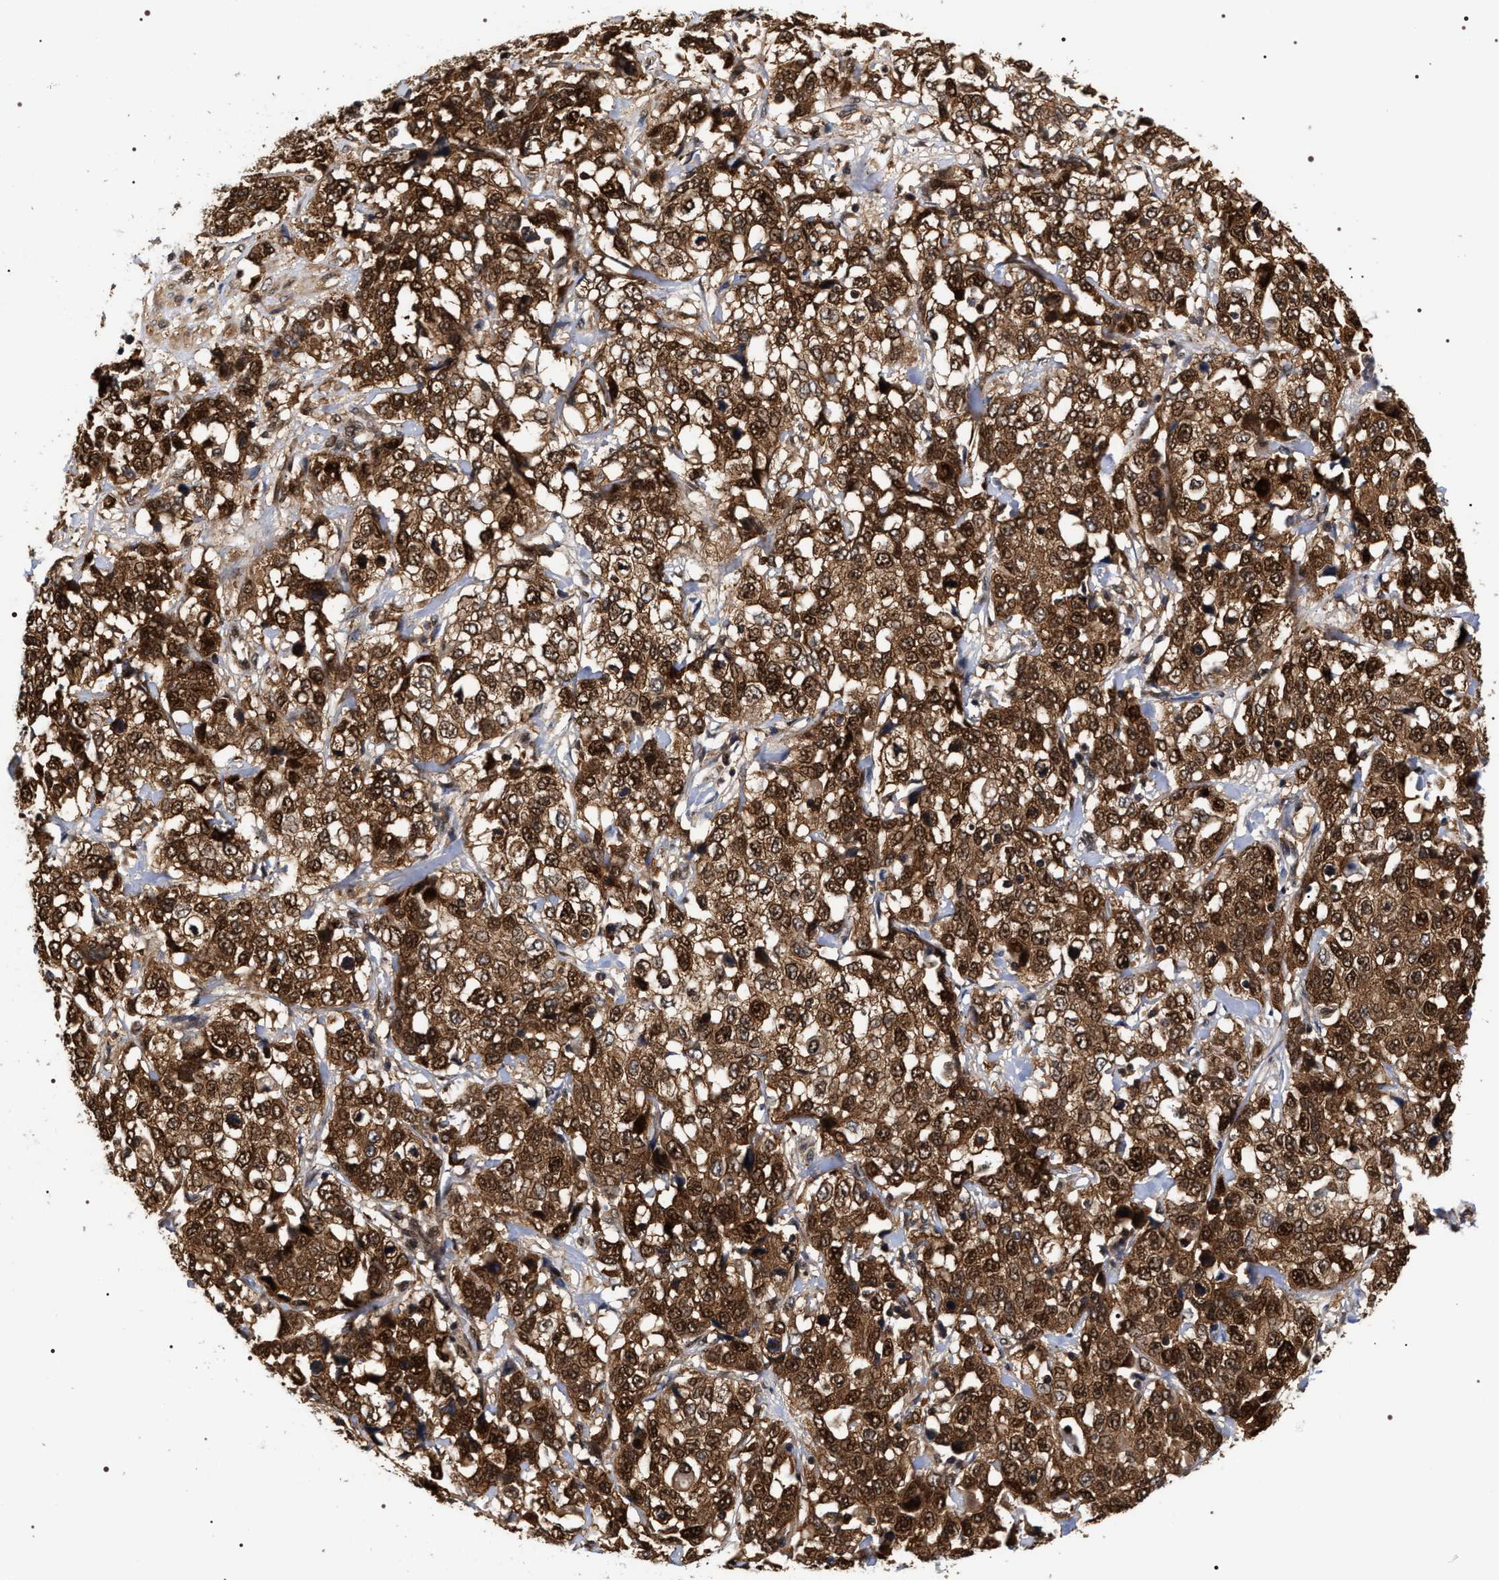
{"staining": {"intensity": "strong", "quantity": ">75%", "location": "cytoplasmic/membranous,nuclear"}, "tissue": "stomach cancer", "cell_type": "Tumor cells", "image_type": "cancer", "snomed": [{"axis": "morphology", "description": "Normal tissue, NOS"}, {"axis": "morphology", "description": "Adenocarcinoma, NOS"}, {"axis": "topography", "description": "Stomach"}], "caption": "Human adenocarcinoma (stomach) stained with a protein marker demonstrates strong staining in tumor cells.", "gene": "BAG6", "patient": {"sex": "male", "age": 48}}